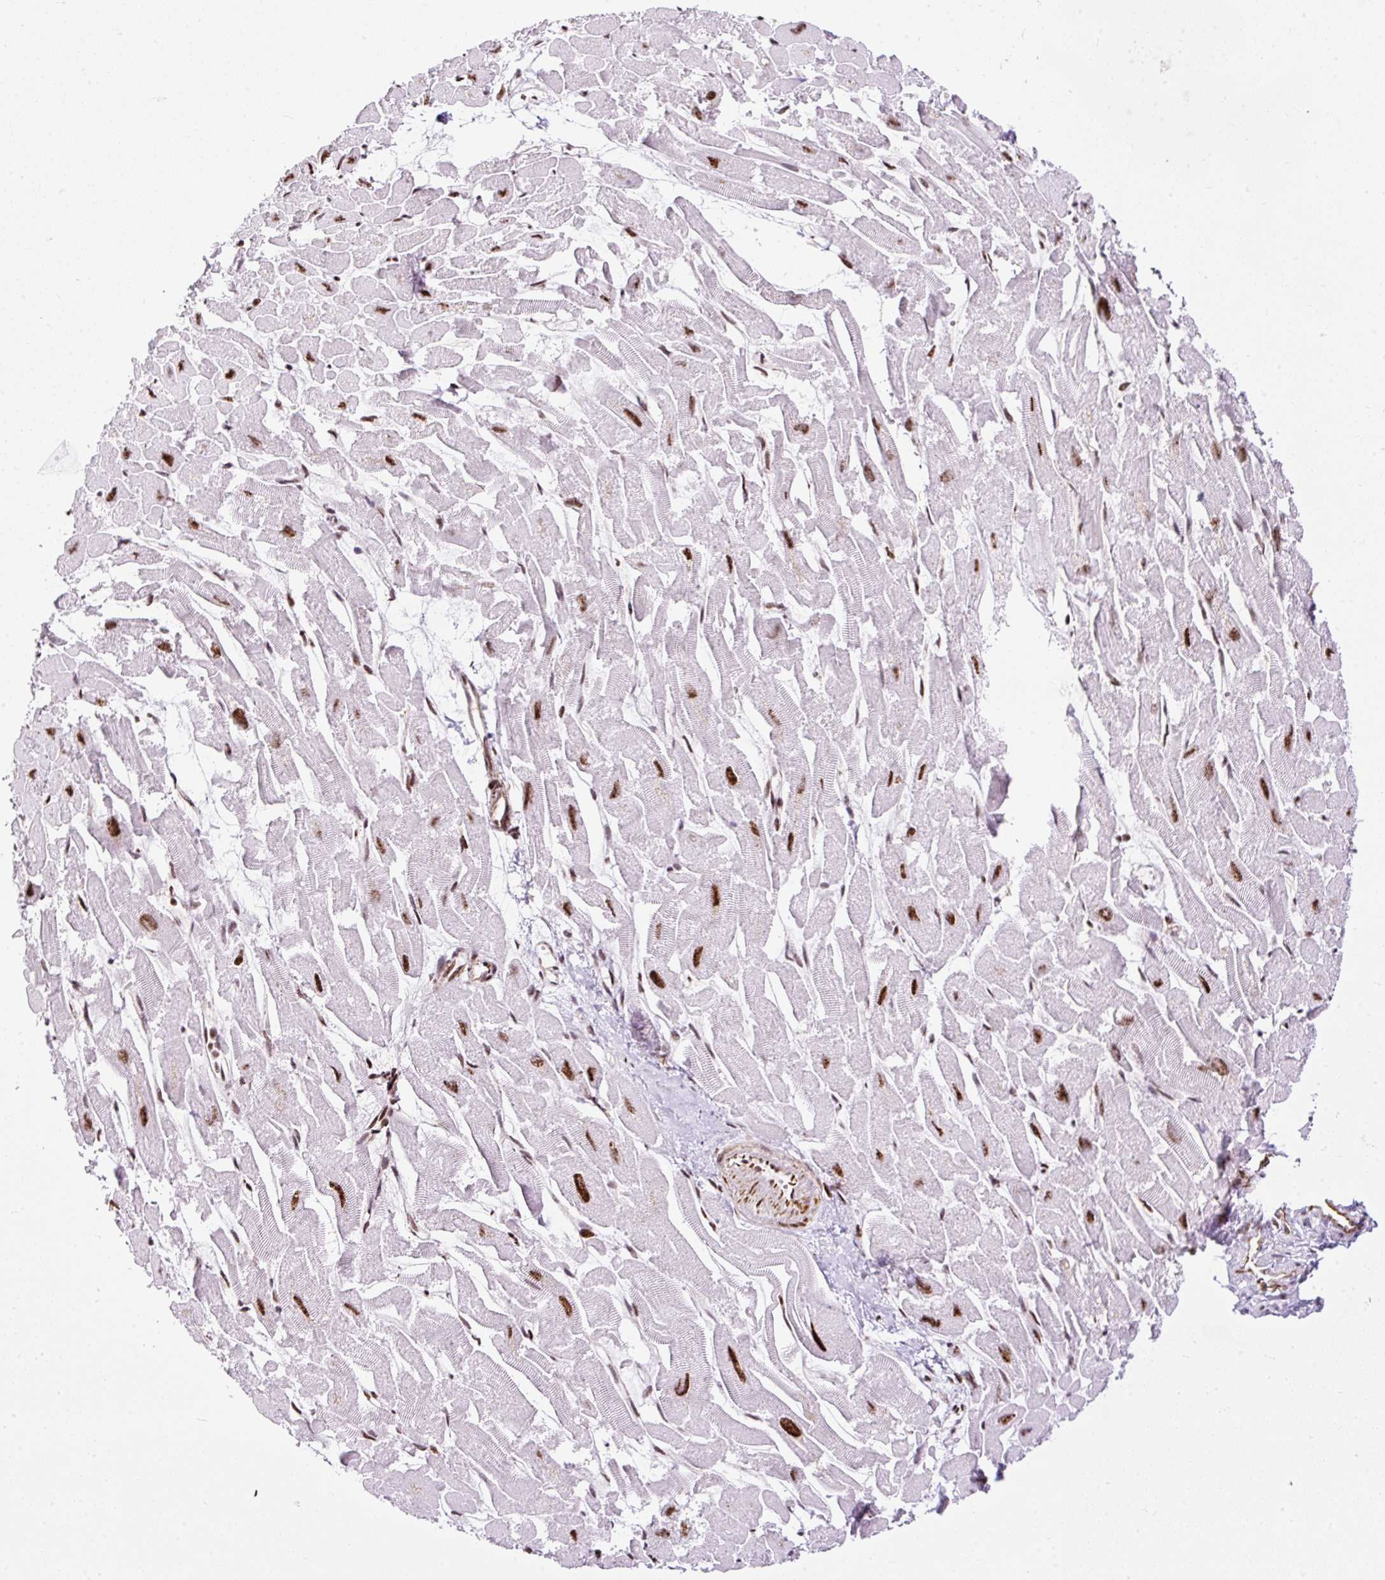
{"staining": {"intensity": "strong", "quantity": ">75%", "location": "nuclear"}, "tissue": "heart muscle", "cell_type": "Cardiomyocytes", "image_type": "normal", "snomed": [{"axis": "morphology", "description": "Normal tissue, NOS"}, {"axis": "topography", "description": "Heart"}], "caption": "Immunohistochemistry histopathology image of benign heart muscle stained for a protein (brown), which reveals high levels of strong nuclear positivity in approximately >75% of cardiomyocytes.", "gene": "FMC1", "patient": {"sex": "male", "age": 54}}